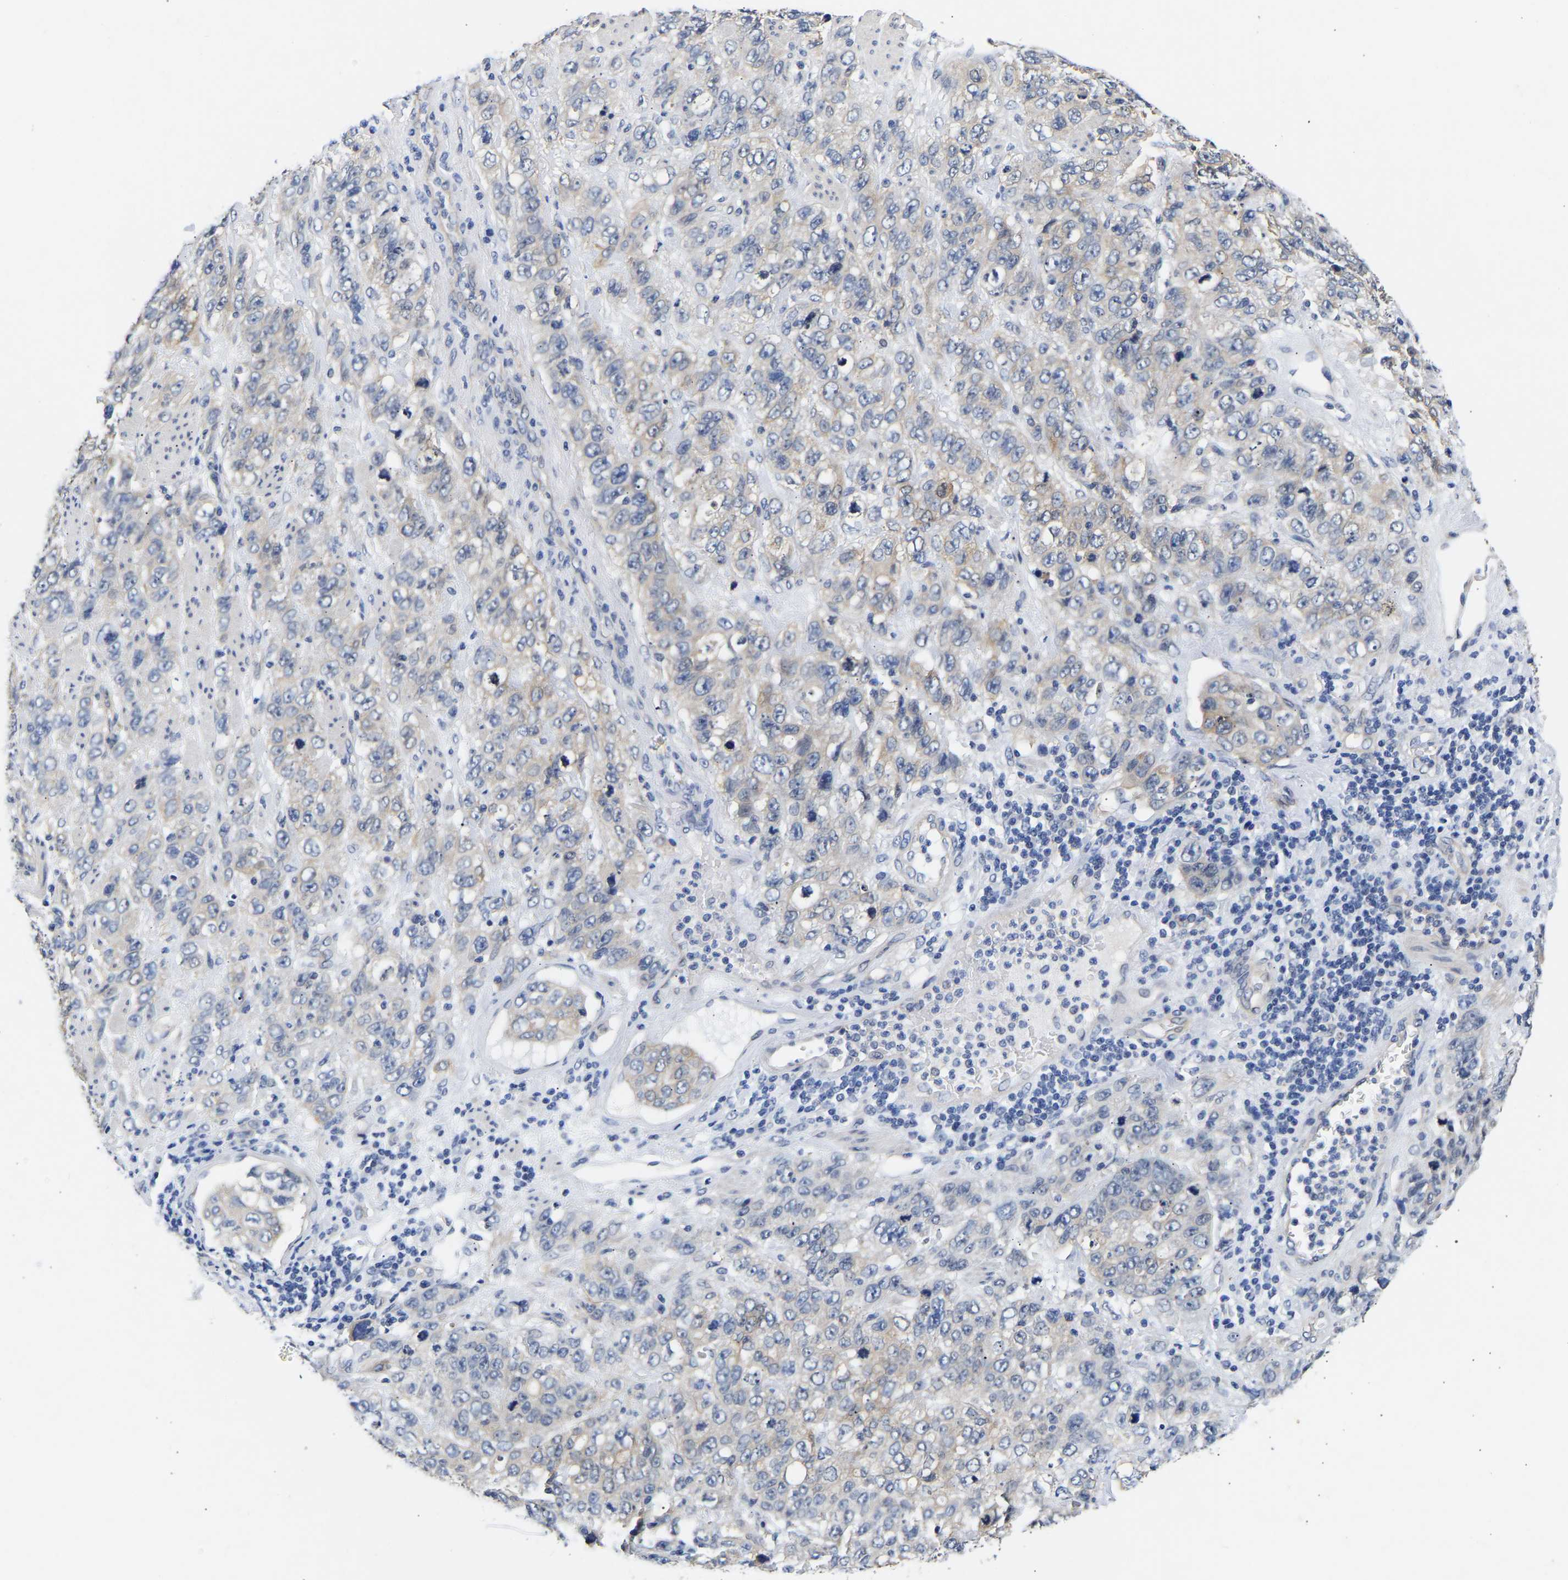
{"staining": {"intensity": "negative", "quantity": "none", "location": "none"}, "tissue": "stomach cancer", "cell_type": "Tumor cells", "image_type": "cancer", "snomed": [{"axis": "morphology", "description": "Adenocarcinoma, NOS"}, {"axis": "topography", "description": "Stomach"}], "caption": "Photomicrograph shows no significant protein staining in tumor cells of stomach cancer.", "gene": "CCDC6", "patient": {"sex": "male", "age": 48}}